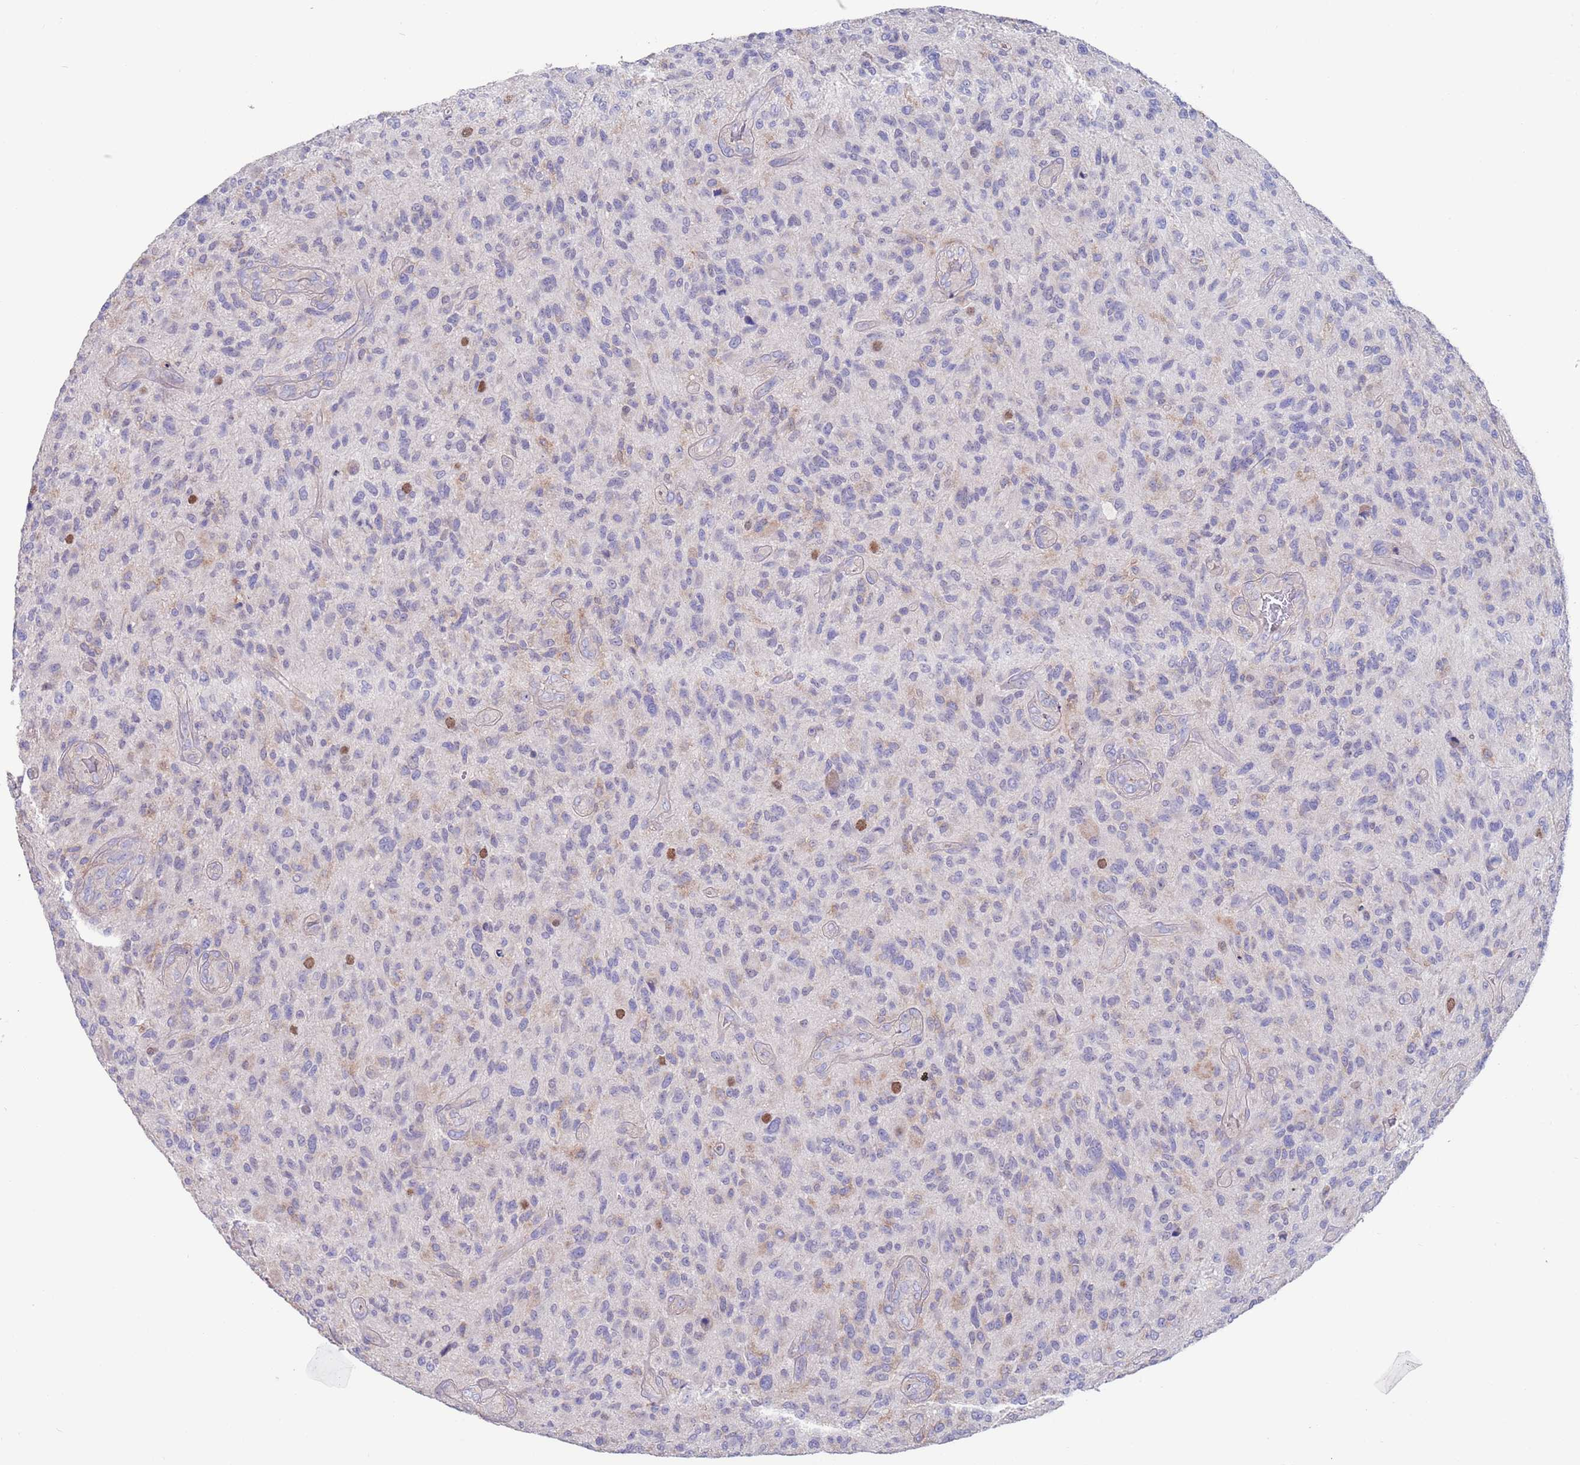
{"staining": {"intensity": "negative", "quantity": "none", "location": "none"}, "tissue": "glioma", "cell_type": "Tumor cells", "image_type": "cancer", "snomed": [{"axis": "morphology", "description": "Glioma, malignant, High grade"}, {"axis": "topography", "description": "Brain"}], "caption": "Immunohistochemical staining of glioma reveals no significant staining in tumor cells.", "gene": "KRTCAP3", "patient": {"sex": "male", "age": 47}}